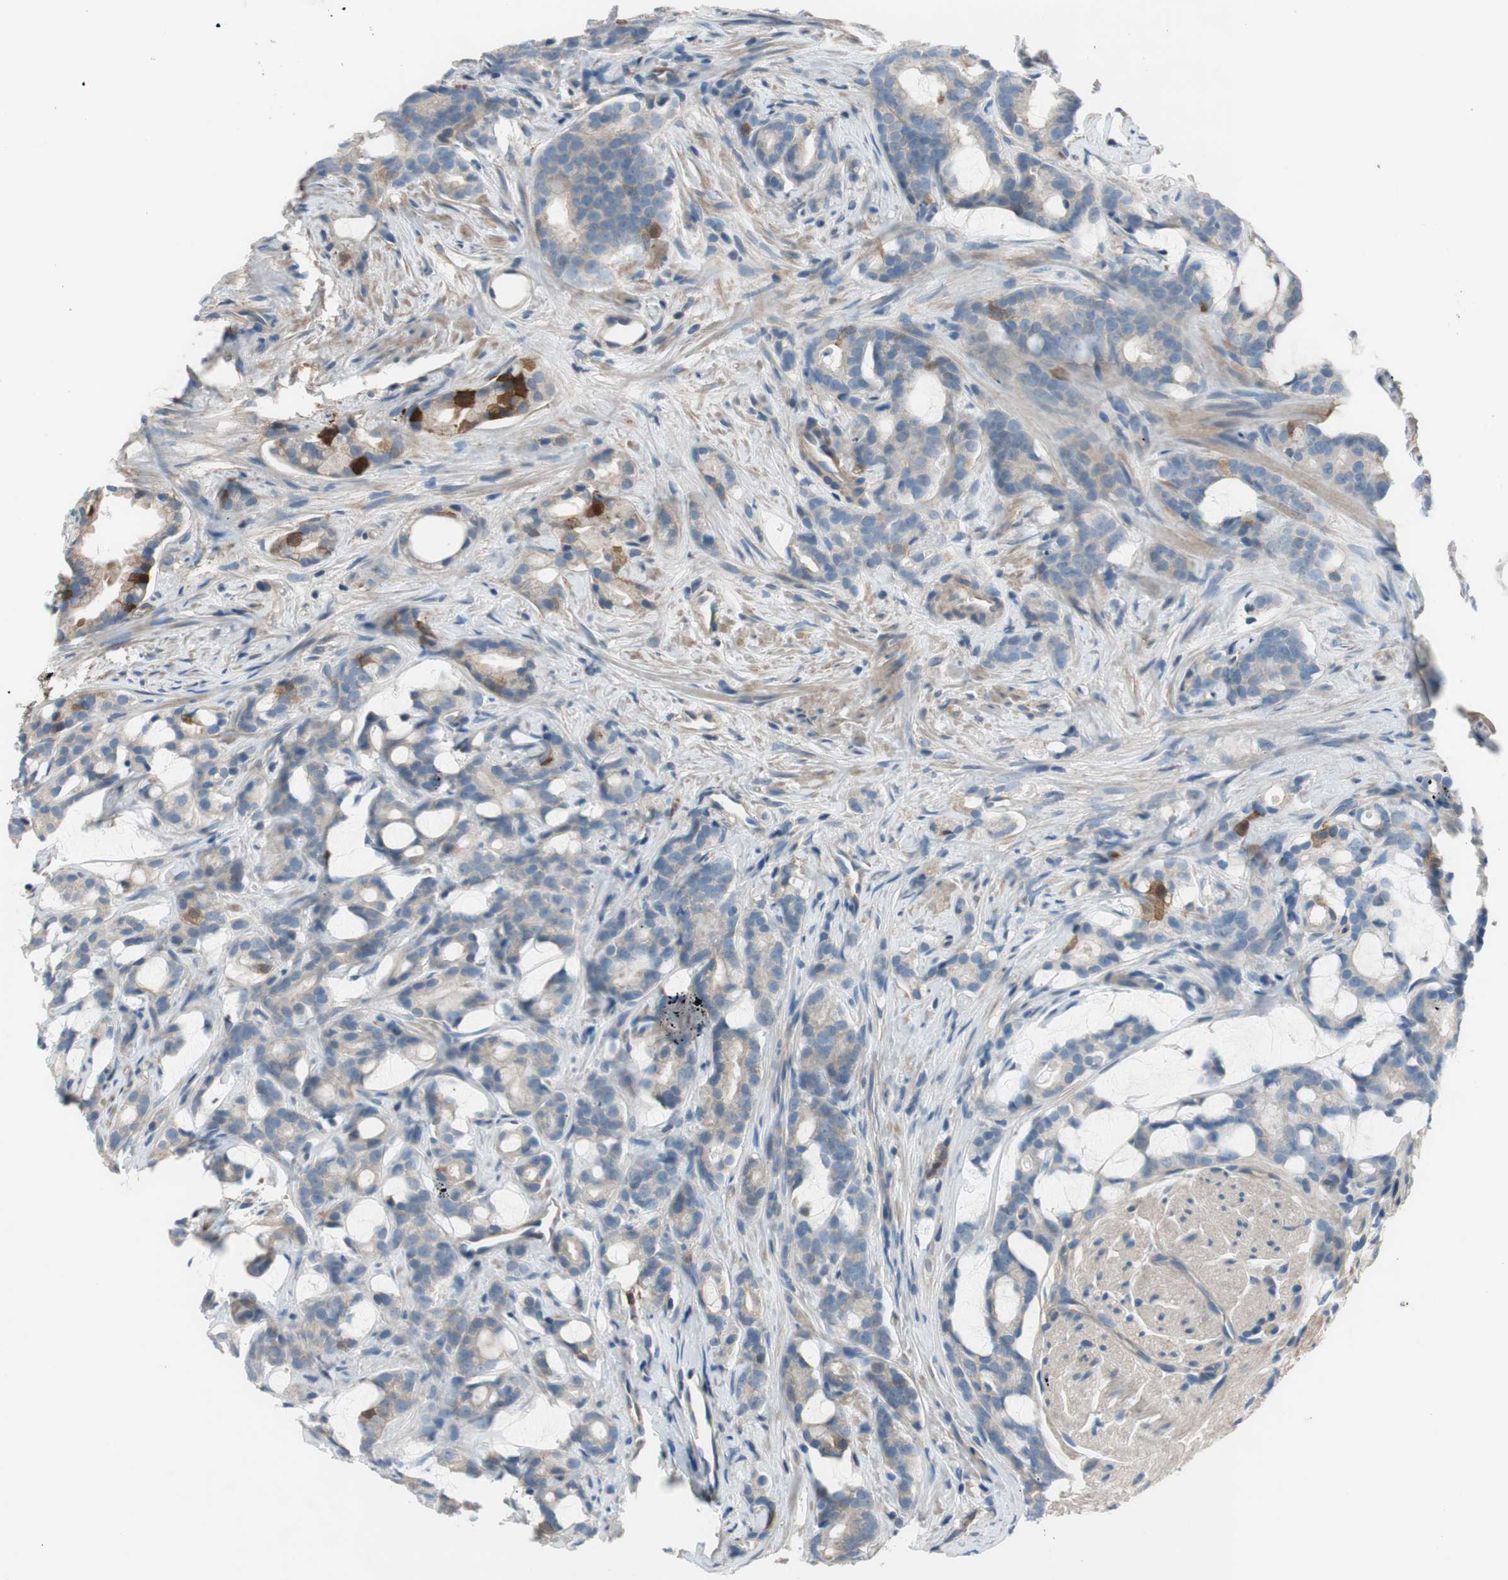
{"staining": {"intensity": "weak", "quantity": ">75%", "location": "cytoplasmic/membranous"}, "tissue": "prostate cancer", "cell_type": "Tumor cells", "image_type": "cancer", "snomed": [{"axis": "morphology", "description": "Adenocarcinoma, Low grade"}, {"axis": "topography", "description": "Prostate"}], "caption": "Brown immunohistochemical staining in prostate cancer (low-grade adenocarcinoma) exhibits weak cytoplasmic/membranous staining in approximately >75% of tumor cells.", "gene": "CALML3", "patient": {"sex": "male", "age": 58}}